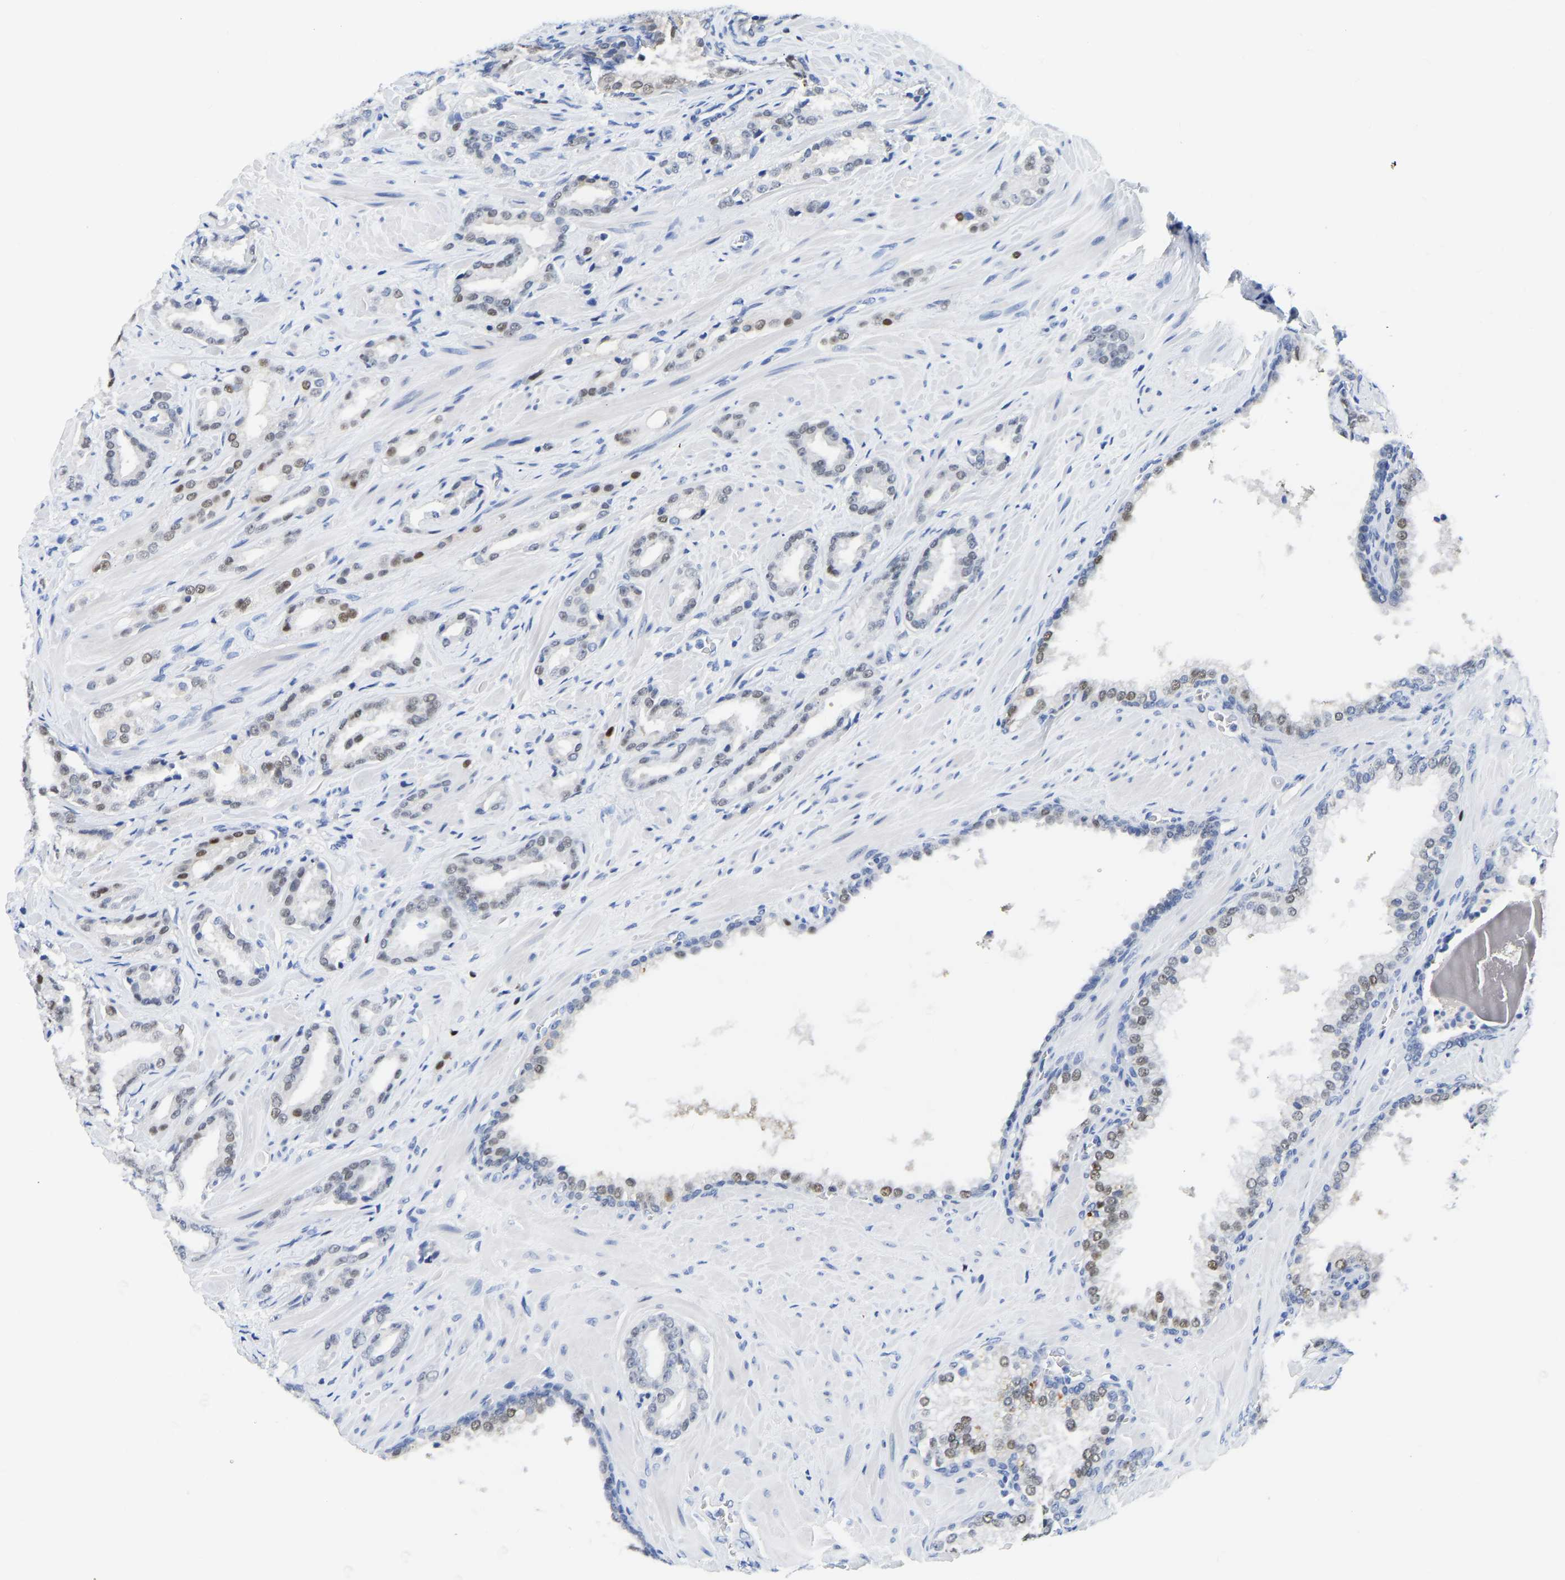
{"staining": {"intensity": "moderate", "quantity": "25%-75%", "location": "nuclear"}, "tissue": "prostate cancer", "cell_type": "Tumor cells", "image_type": "cancer", "snomed": [{"axis": "morphology", "description": "Adenocarcinoma, High grade"}, {"axis": "topography", "description": "Prostate"}], "caption": "Prostate cancer (adenocarcinoma (high-grade)) stained with a brown dye demonstrates moderate nuclear positive staining in approximately 25%-75% of tumor cells.", "gene": "TCF7", "patient": {"sex": "male", "age": 64}}